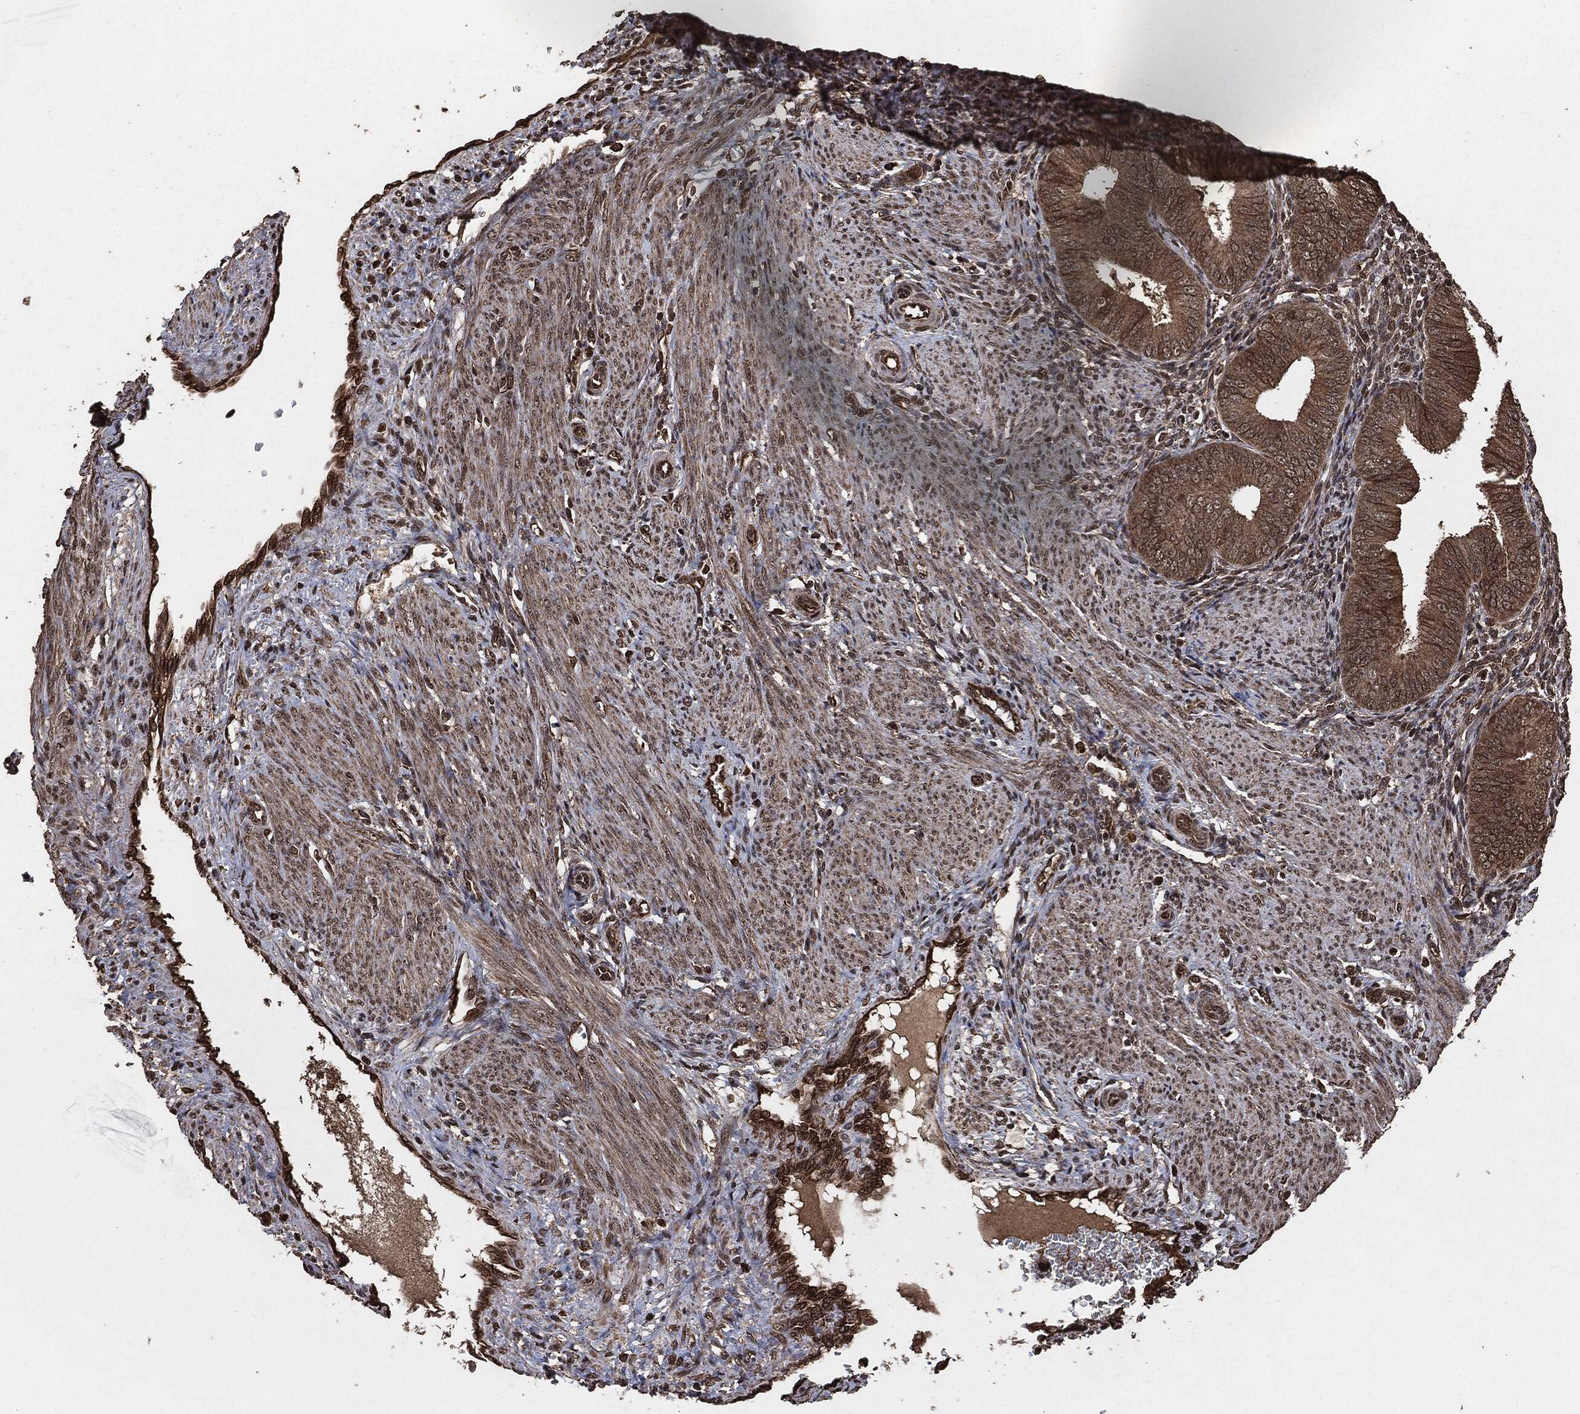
{"staining": {"intensity": "moderate", "quantity": "25%-75%", "location": "nuclear"}, "tissue": "endometrium", "cell_type": "Cells in endometrial stroma", "image_type": "normal", "snomed": [{"axis": "morphology", "description": "Normal tissue, NOS"}, {"axis": "topography", "description": "Endometrium"}], "caption": "Protein expression analysis of benign human endometrium reveals moderate nuclear expression in approximately 25%-75% of cells in endometrial stroma. (DAB (3,3'-diaminobenzidine) IHC with brightfield microscopy, high magnification).", "gene": "EGFR", "patient": {"sex": "female", "age": 39}}